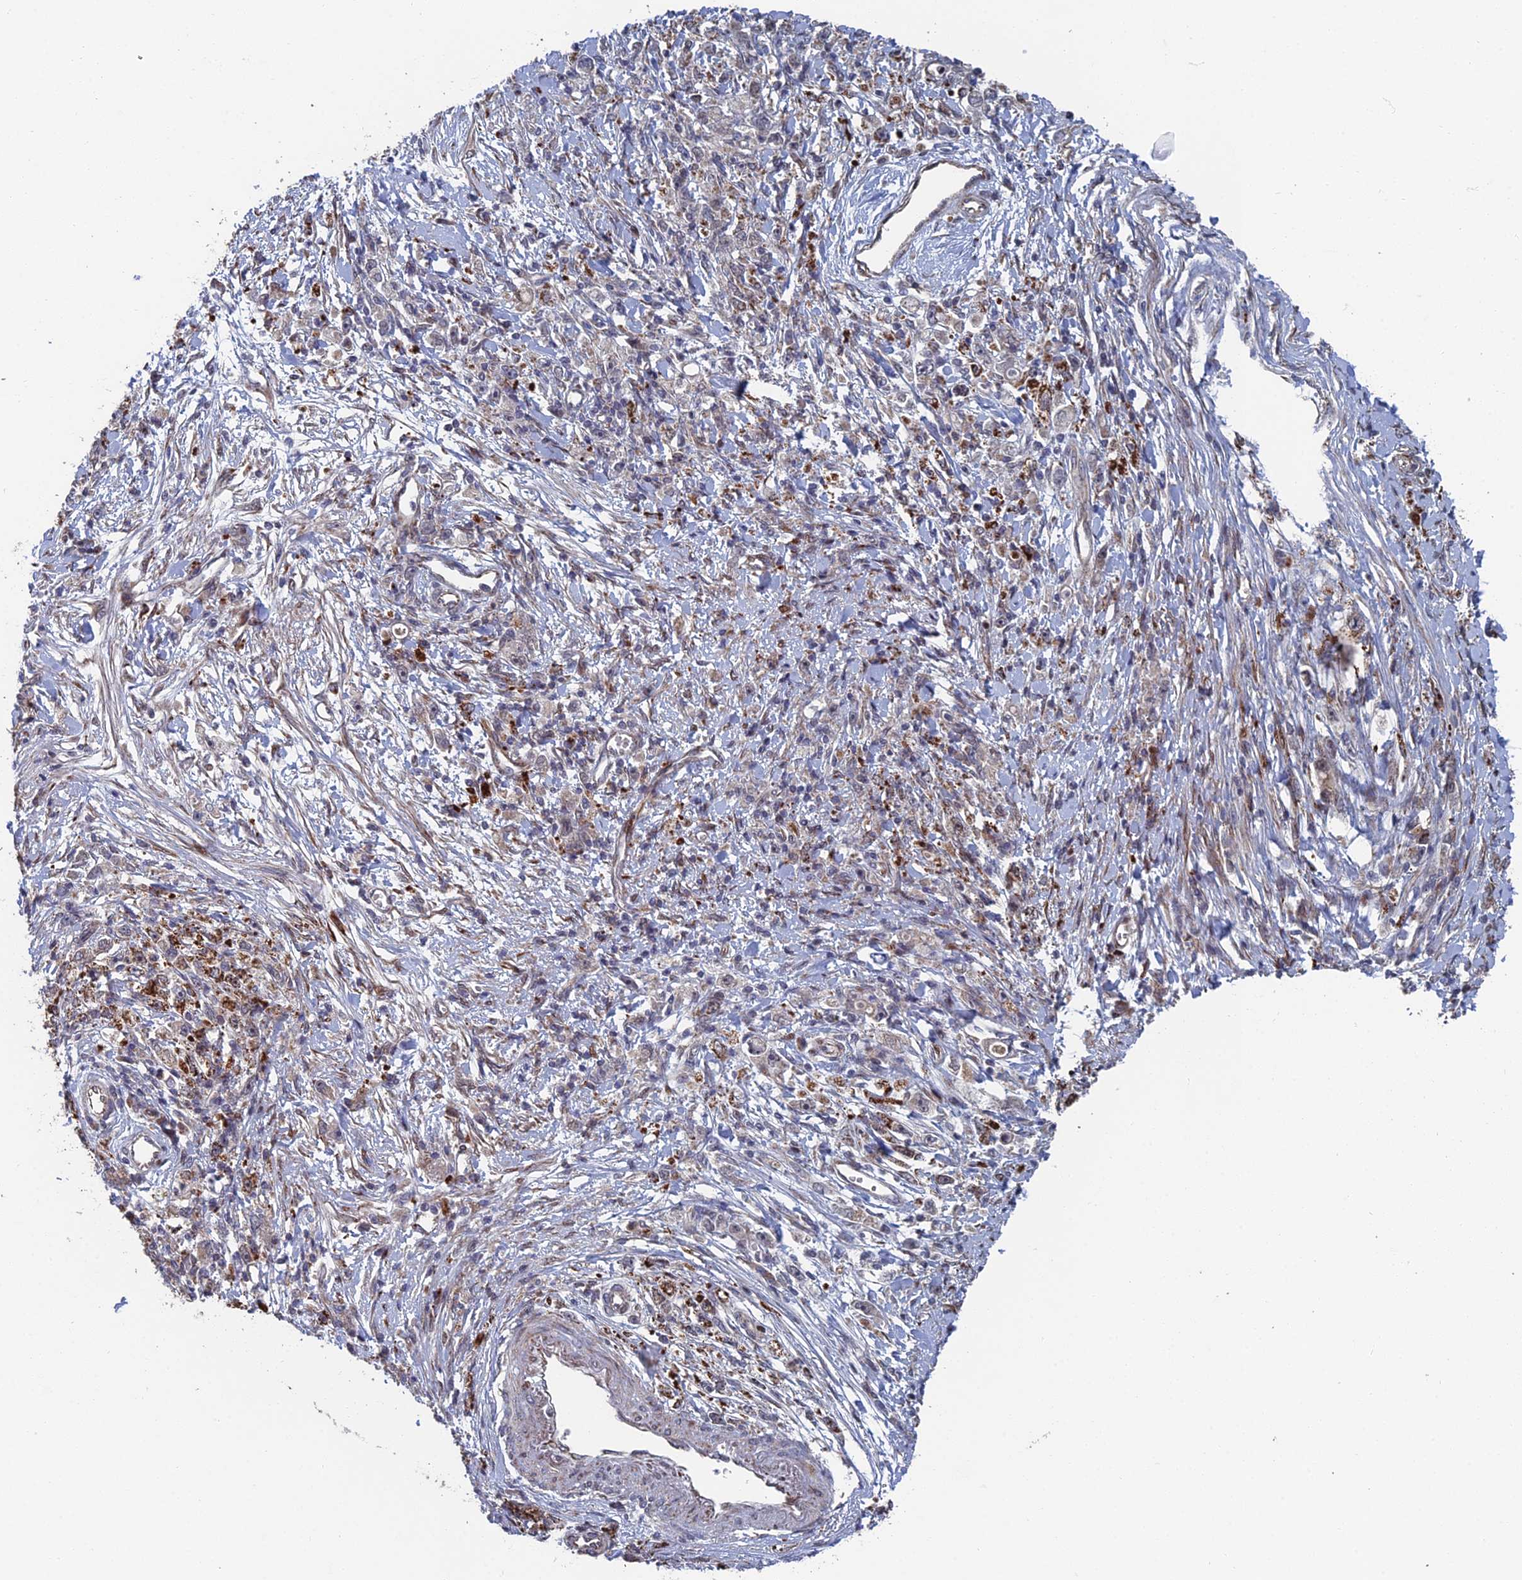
{"staining": {"intensity": "negative", "quantity": "none", "location": "none"}, "tissue": "stomach cancer", "cell_type": "Tumor cells", "image_type": "cancer", "snomed": [{"axis": "morphology", "description": "Adenocarcinoma, NOS"}, {"axis": "topography", "description": "Stomach"}], "caption": "Tumor cells show no significant expression in stomach cancer.", "gene": "GTF2IRD1", "patient": {"sex": "female", "age": 59}}